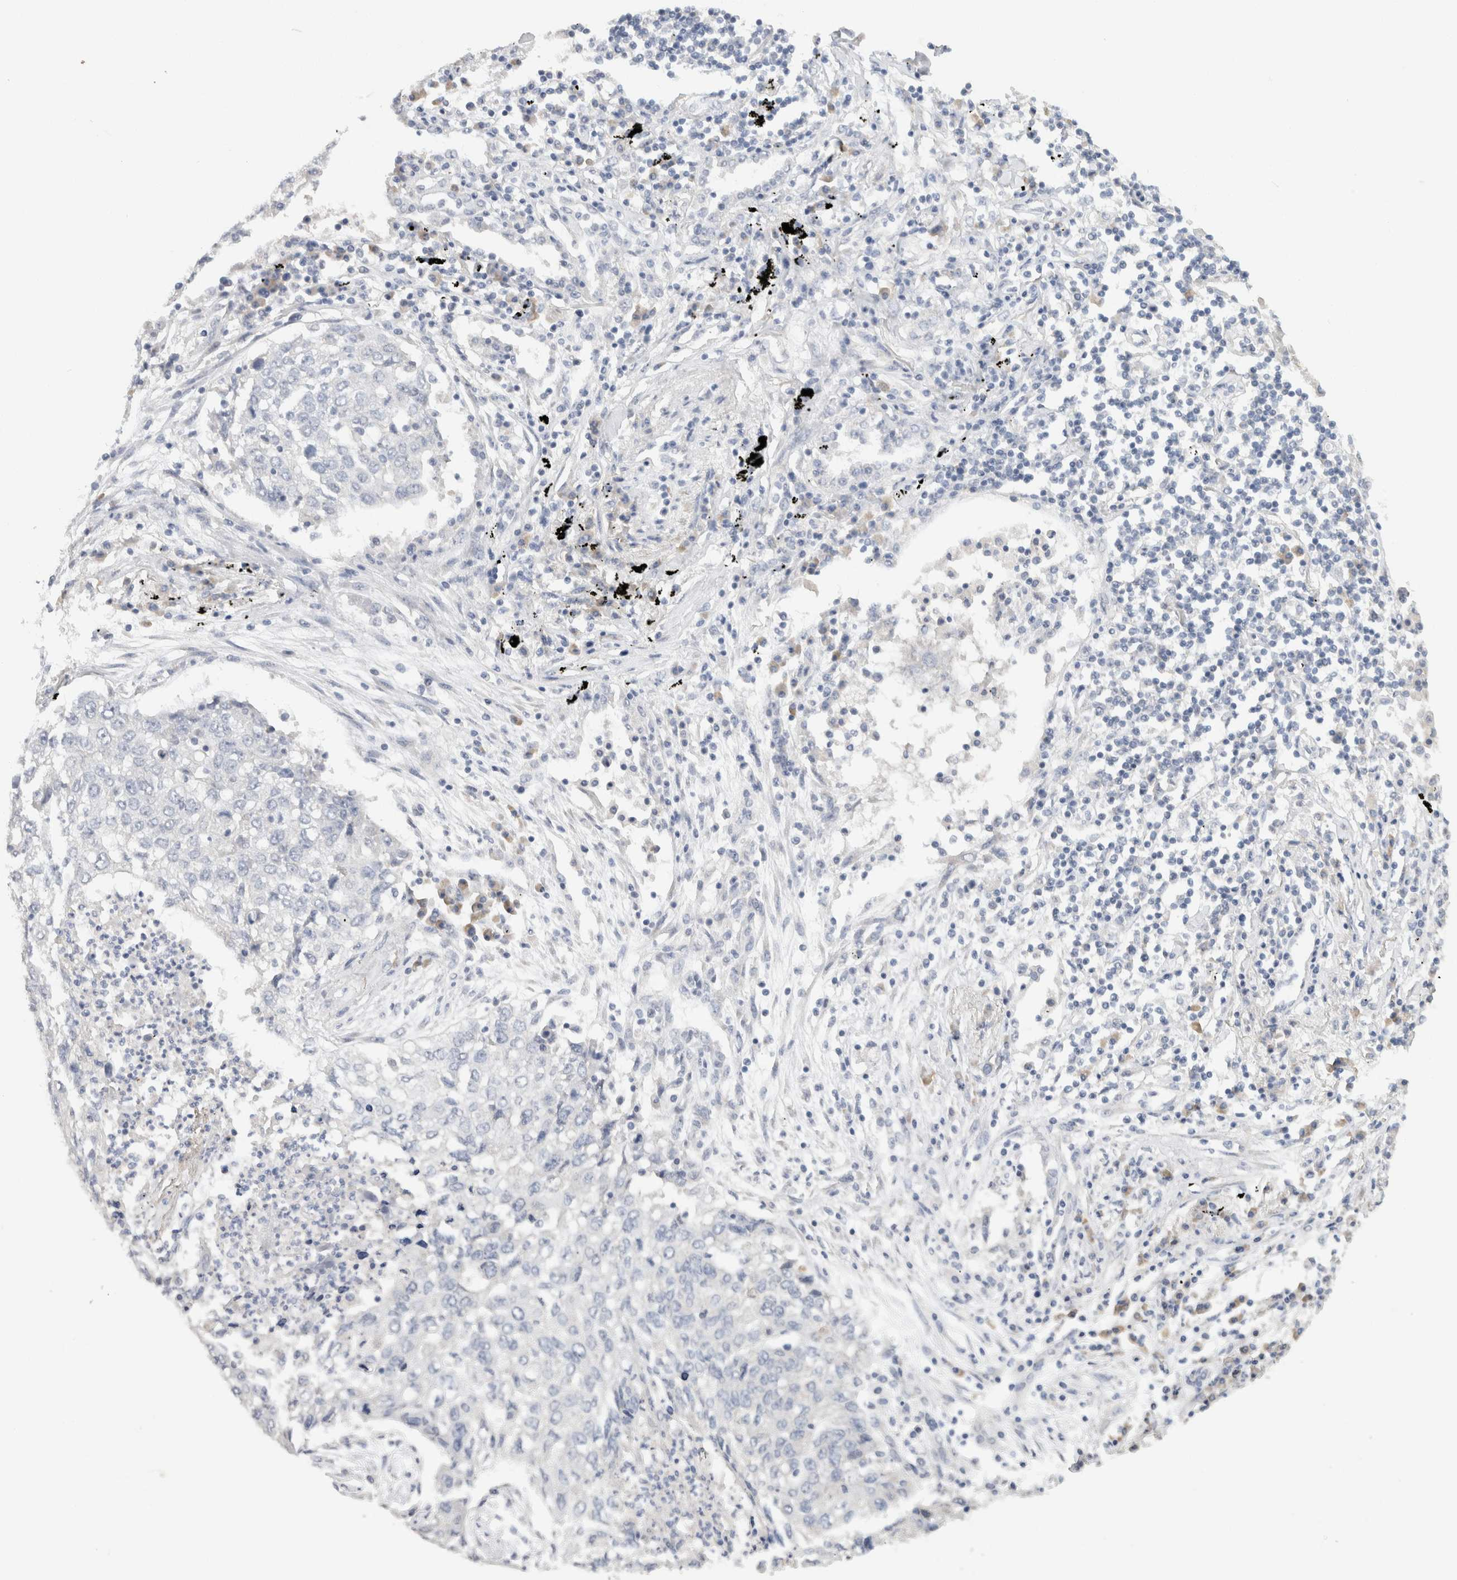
{"staining": {"intensity": "negative", "quantity": "none", "location": "none"}, "tissue": "lung cancer", "cell_type": "Tumor cells", "image_type": "cancer", "snomed": [{"axis": "morphology", "description": "Squamous cell carcinoma, NOS"}, {"axis": "topography", "description": "Lung"}], "caption": "Human lung cancer stained for a protein using IHC demonstrates no positivity in tumor cells.", "gene": "CHRM4", "patient": {"sex": "female", "age": 63}}